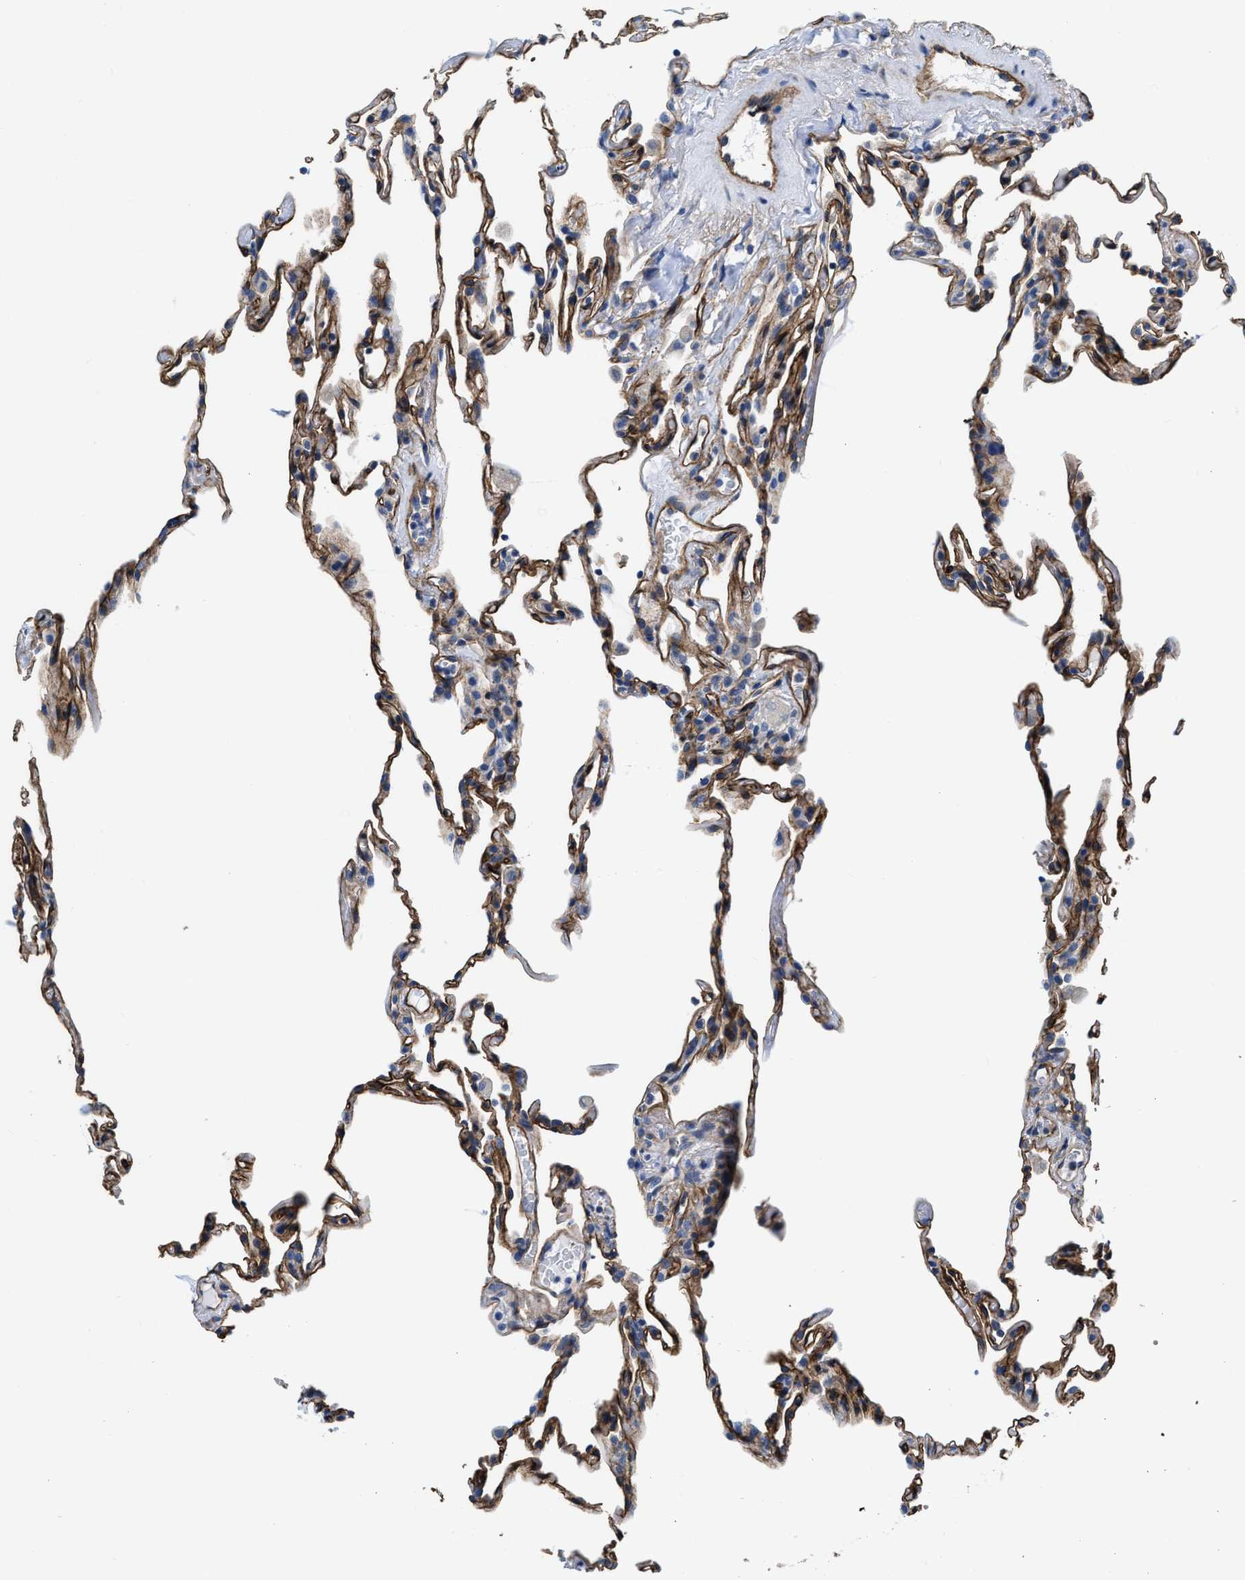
{"staining": {"intensity": "moderate", "quantity": "<25%", "location": "cytoplasmic/membranous"}, "tissue": "lung", "cell_type": "Alveolar cells", "image_type": "normal", "snomed": [{"axis": "morphology", "description": "Normal tissue, NOS"}, {"axis": "topography", "description": "Lung"}], "caption": "Normal lung was stained to show a protein in brown. There is low levels of moderate cytoplasmic/membranous expression in approximately <25% of alveolar cells.", "gene": "C22orf42", "patient": {"sex": "male", "age": 59}}